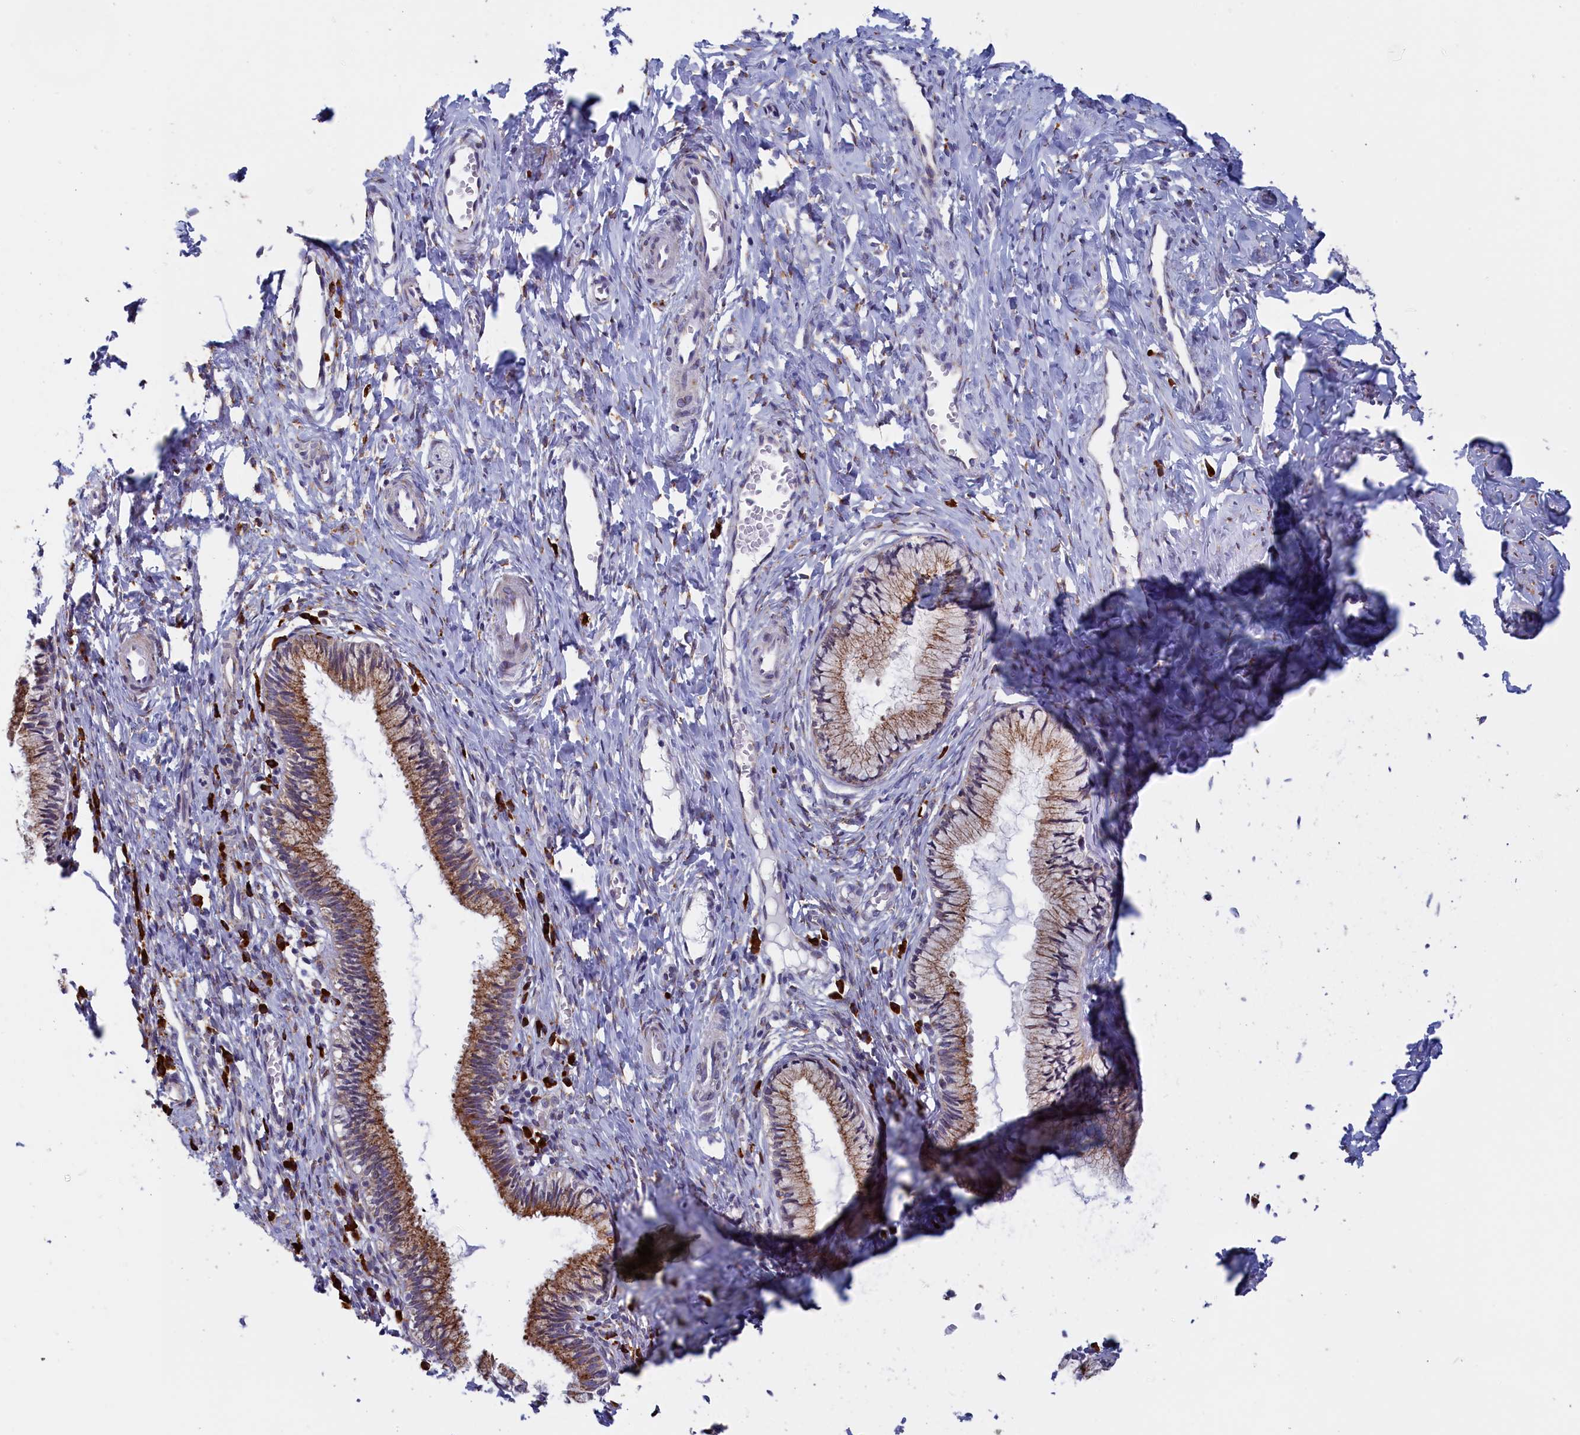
{"staining": {"intensity": "moderate", "quantity": ">75%", "location": "cytoplasmic/membranous"}, "tissue": "cervix", "cell_type": "Glandular cells", "image_type": "normal", "snomed": [{"axis": "morphology", "description": "Normal tissue, NOS"}, {"axis": "topography", "description": "Cervix"}], "caption": "Human cervix stained with a protein marker displays moderate staining in glandular cells.", "gene": "CCDC68", "patient": {"sex": "female", "age": 27}}